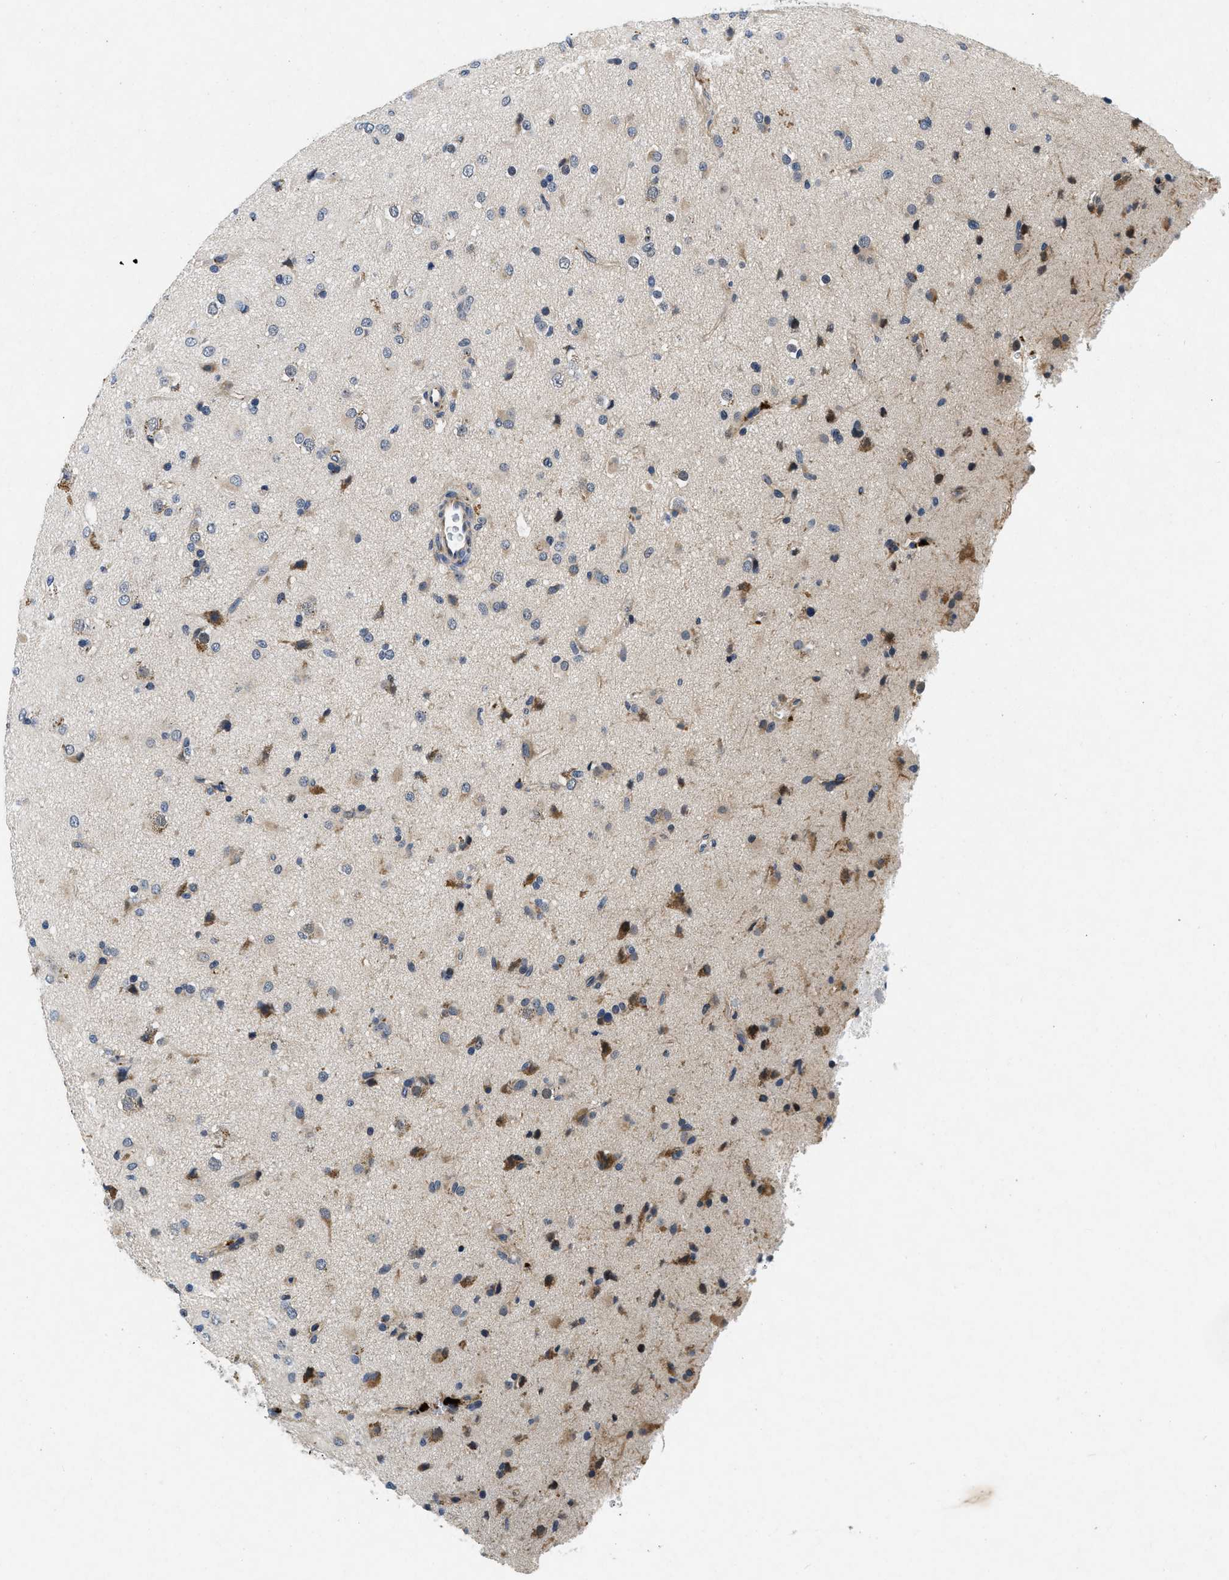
{"staining": {"intensity": "moderate", "quantity": "25%-75%", "location": "cytoplasmic/membranous"}, "tissue": "glioma", "cell_type": "Tumor cells", "image_type": "cancer", "snomed": [{"axis": "morphology", "description": "Glioma, malignant, Low grade"}, {"axis": "topography", "description": "Brain"}], "caption": "The micrograph demonstrates staining of low-grade glioma (malignant), revealing moderate cytoplasmic/membranous protein staining (brown color) within tumor cells.", "gene": "PDP1", "patient": {"sex": "male", "age": 65}}